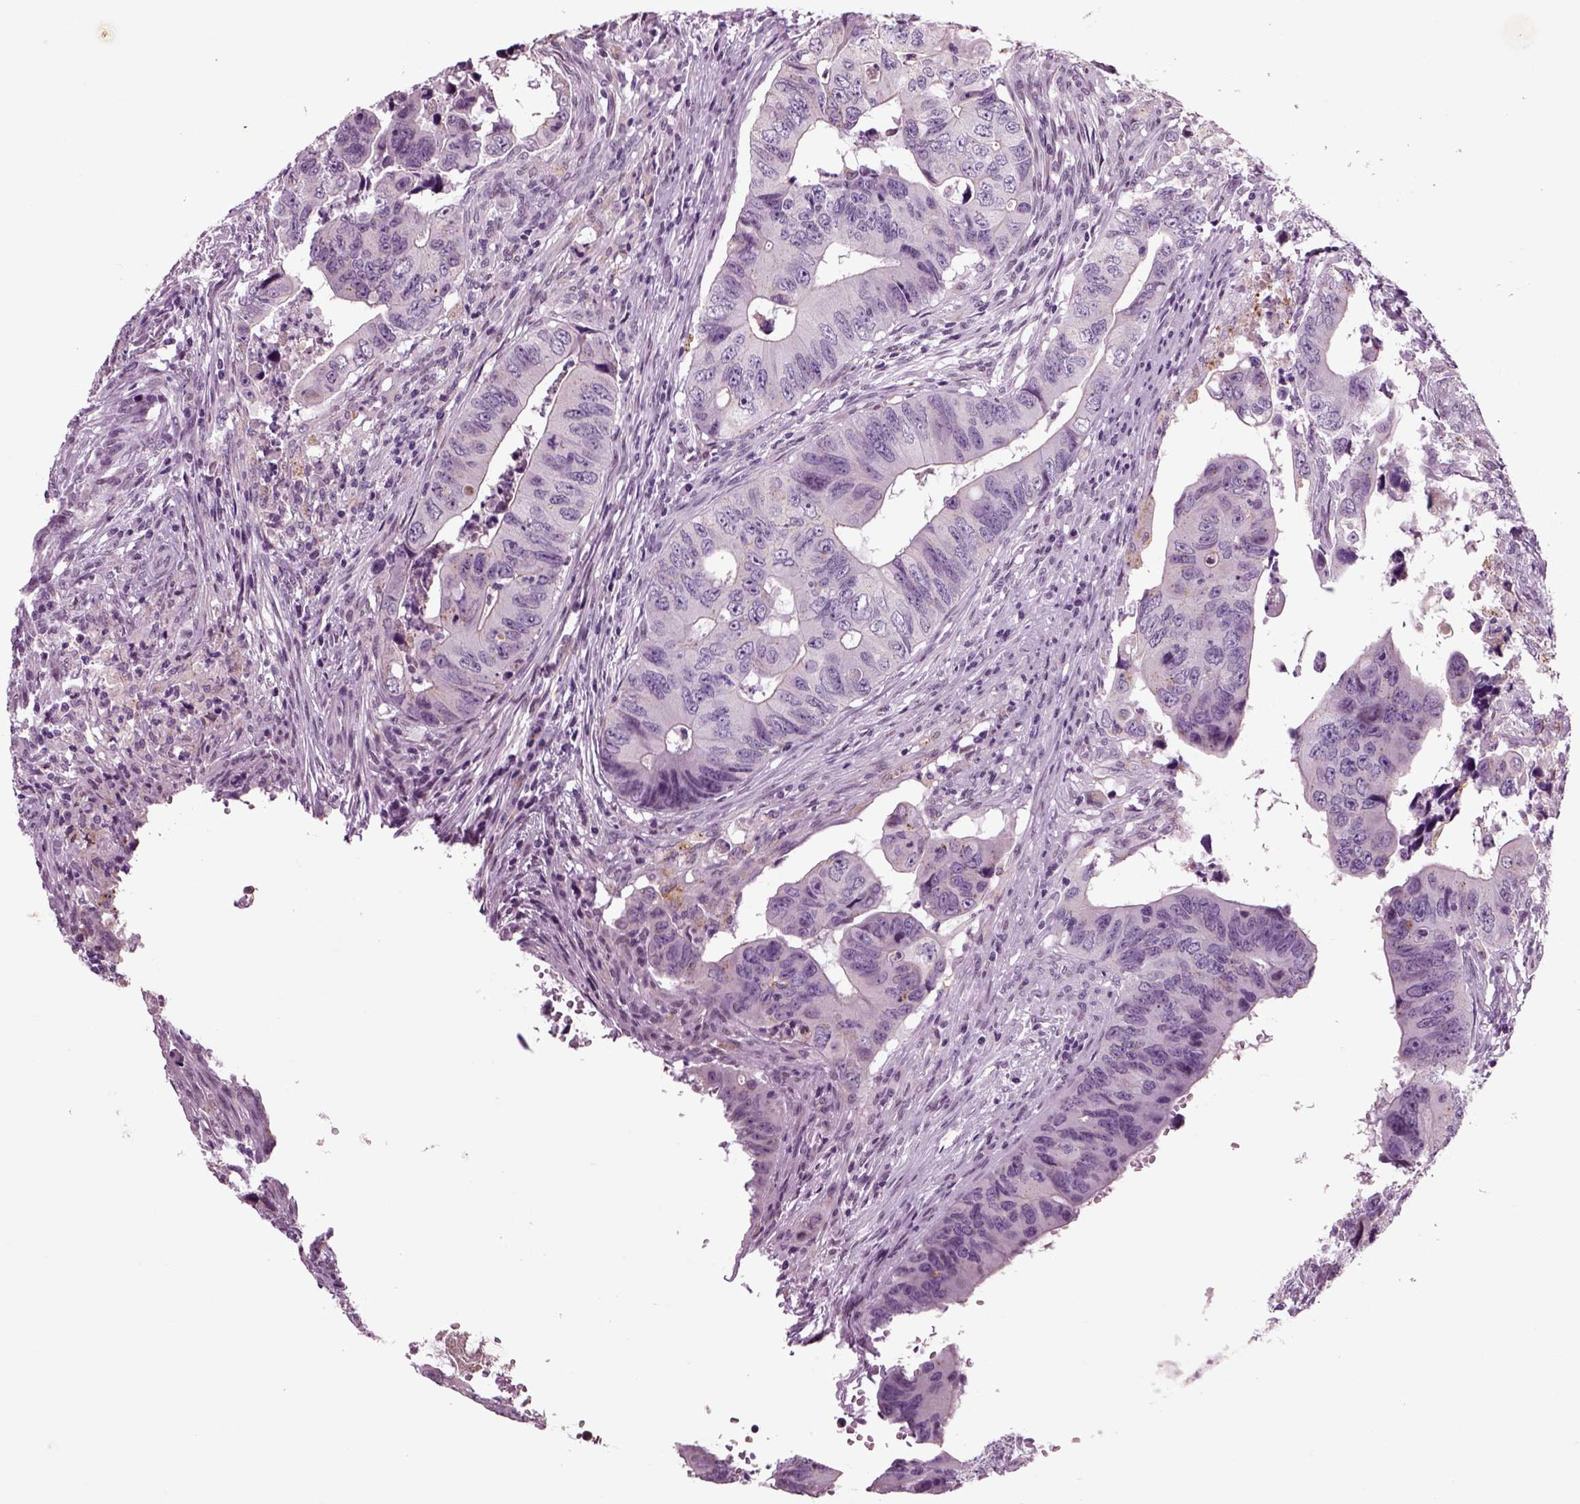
{"staining": {"intensity": "negative", "quantity": "none", "location": "none"}, "tissue": "colorectal cancer", "cell_type": "Tumor cells", "image_type": "cancer", "snomed": [{"axis": "morphology", "description": "Adenocarcinoma, NOS"}, {"axis": "topography", "description": "Colon"}], "caption": "A histopathology image of colorectal adenocarcinoma stained for a protein displays no brown staining in tumor cells.", "gene": "CHGB", "patient": {"sex": "female", "age": 82}}